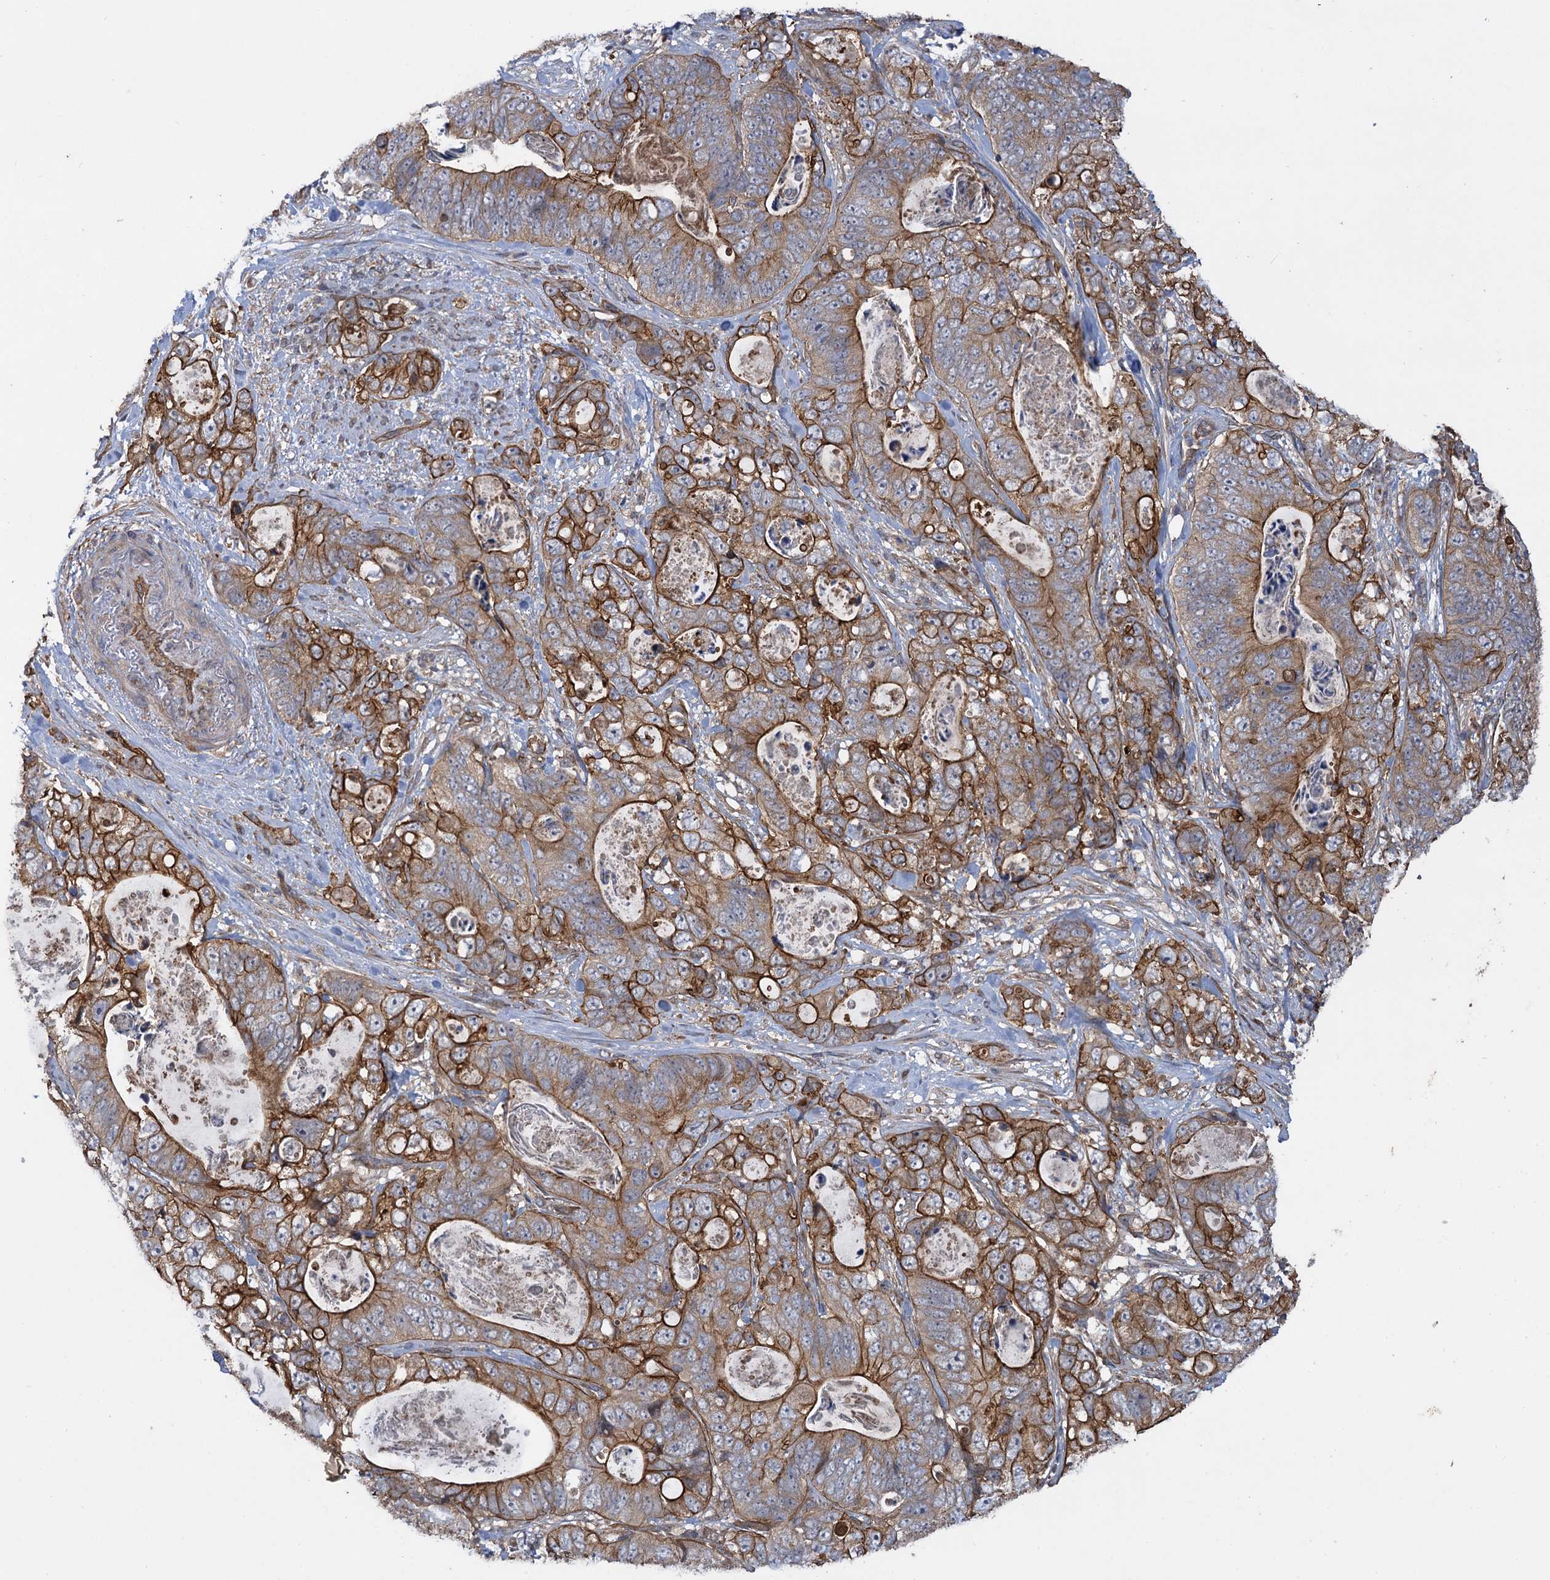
{"staining": {"intensity": "strong", "quantity": ">75%", "location": "cytoplasmic/membranous"}, "tissue": "stomach cancer", "cell_type": "Tumor cells", "image_type": "cancer", "snomed": [{"axis": "morphology", "description": "Normal tissue, NOS"}, {"axis": "morphology", "description": "Adenocarcinoma, NOS"}, {"axis": "topography", "description": "Stomach"}], "caption": "Tumor cells demonstrate high levels of strong cytoplasmic/membranous positivity in about >75% of cells in stomach adenocarcinoma.", "gene": "HAUS1", "patient": {"sex": "female", "age": 89}}